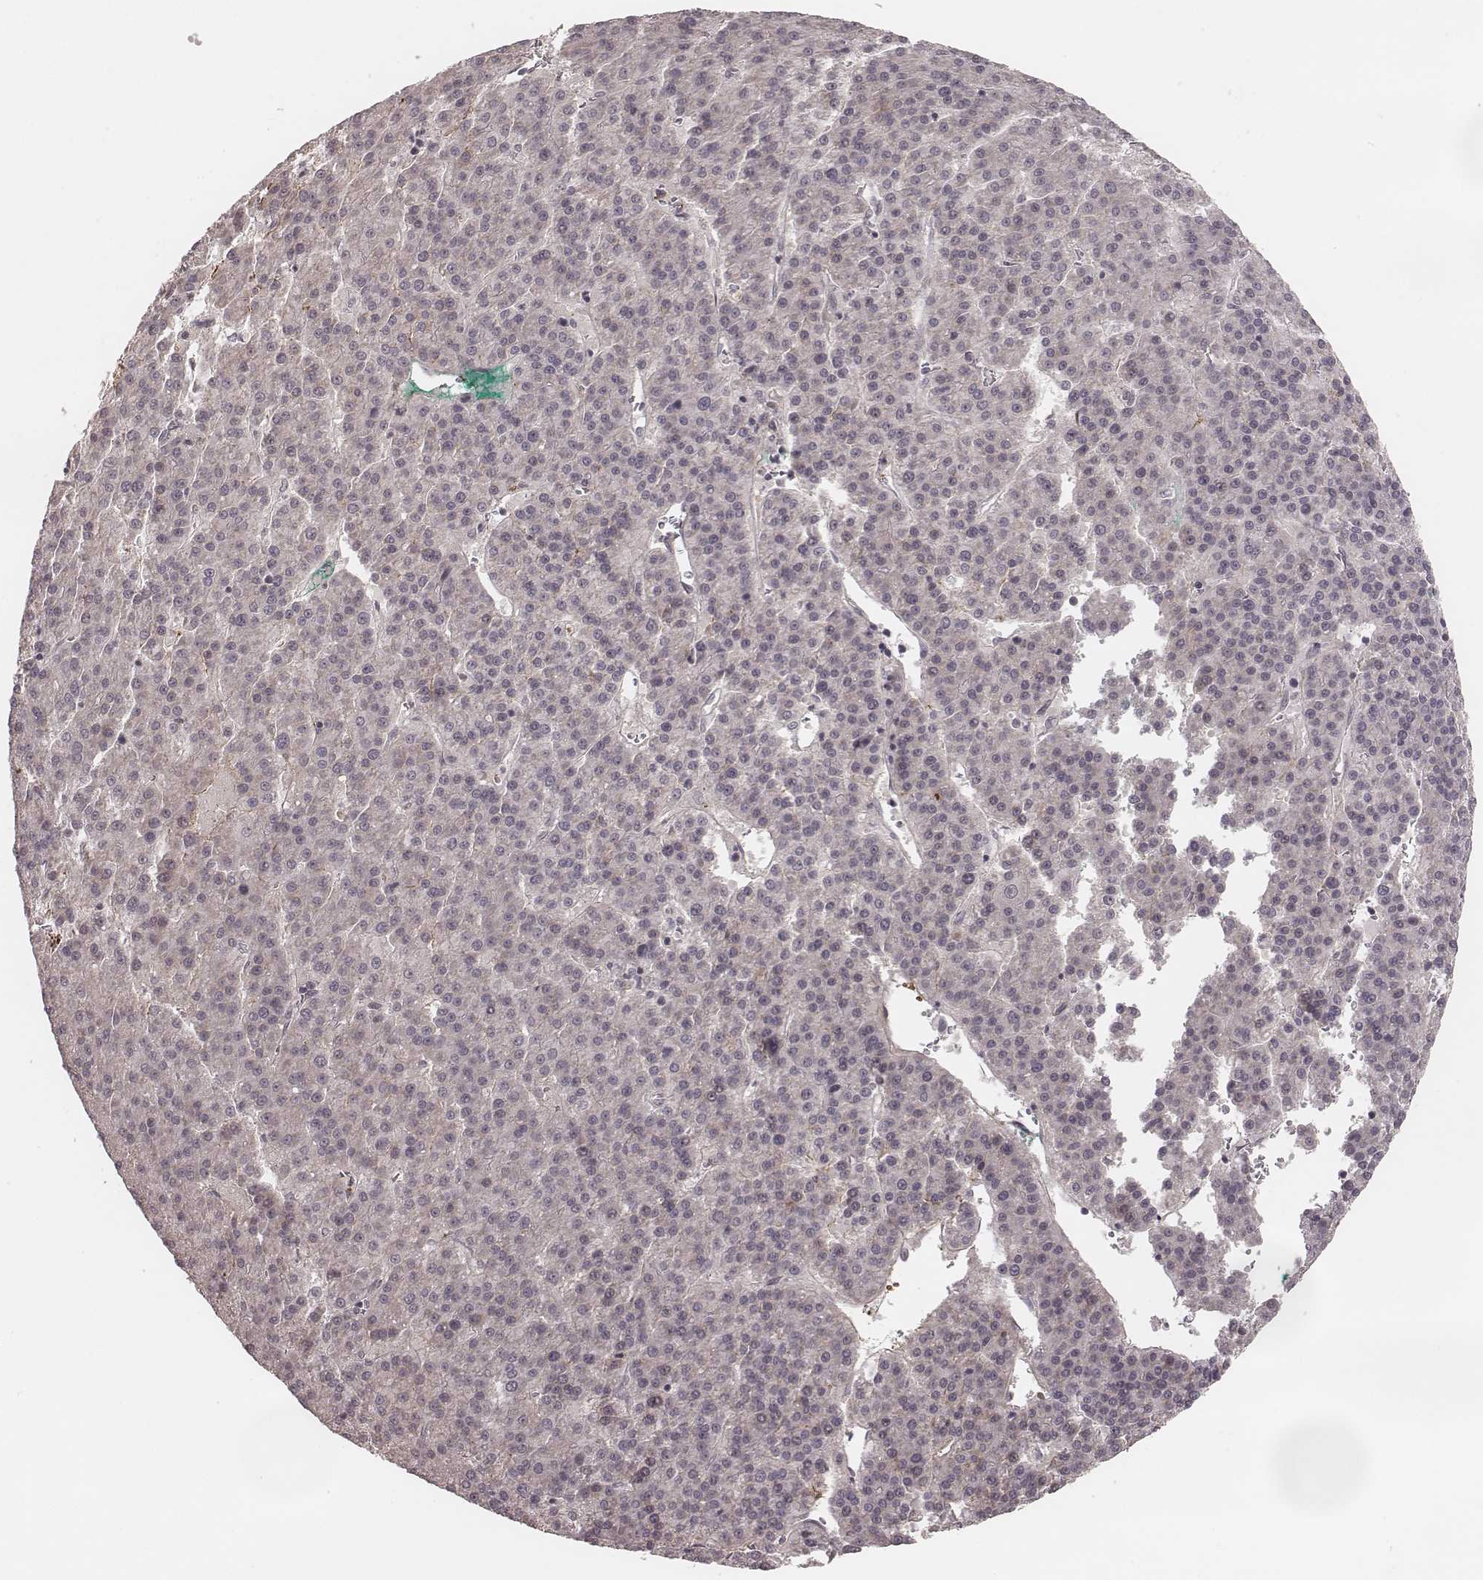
{"staining": {"intensity": "negative", "quantity": "none", "location": "none"}, "tissue": "liver cancer", "cell_type": "Tumor cells", "image_type": "cancer", "snomed": [{"axis": "morphology", "description": "Carcinoma, Hepatocellular, NOS"}, {"axis": "topography", "description": "Liver"}], "caption": "DAB (3,3'-diaminobenzidine) immunohistochemical staining of liver hepatocellular carcinoma demonstrates no significant staining in tumor cells.", "gene": "IL5", "patient": {"sex": "female", "age": 58}}